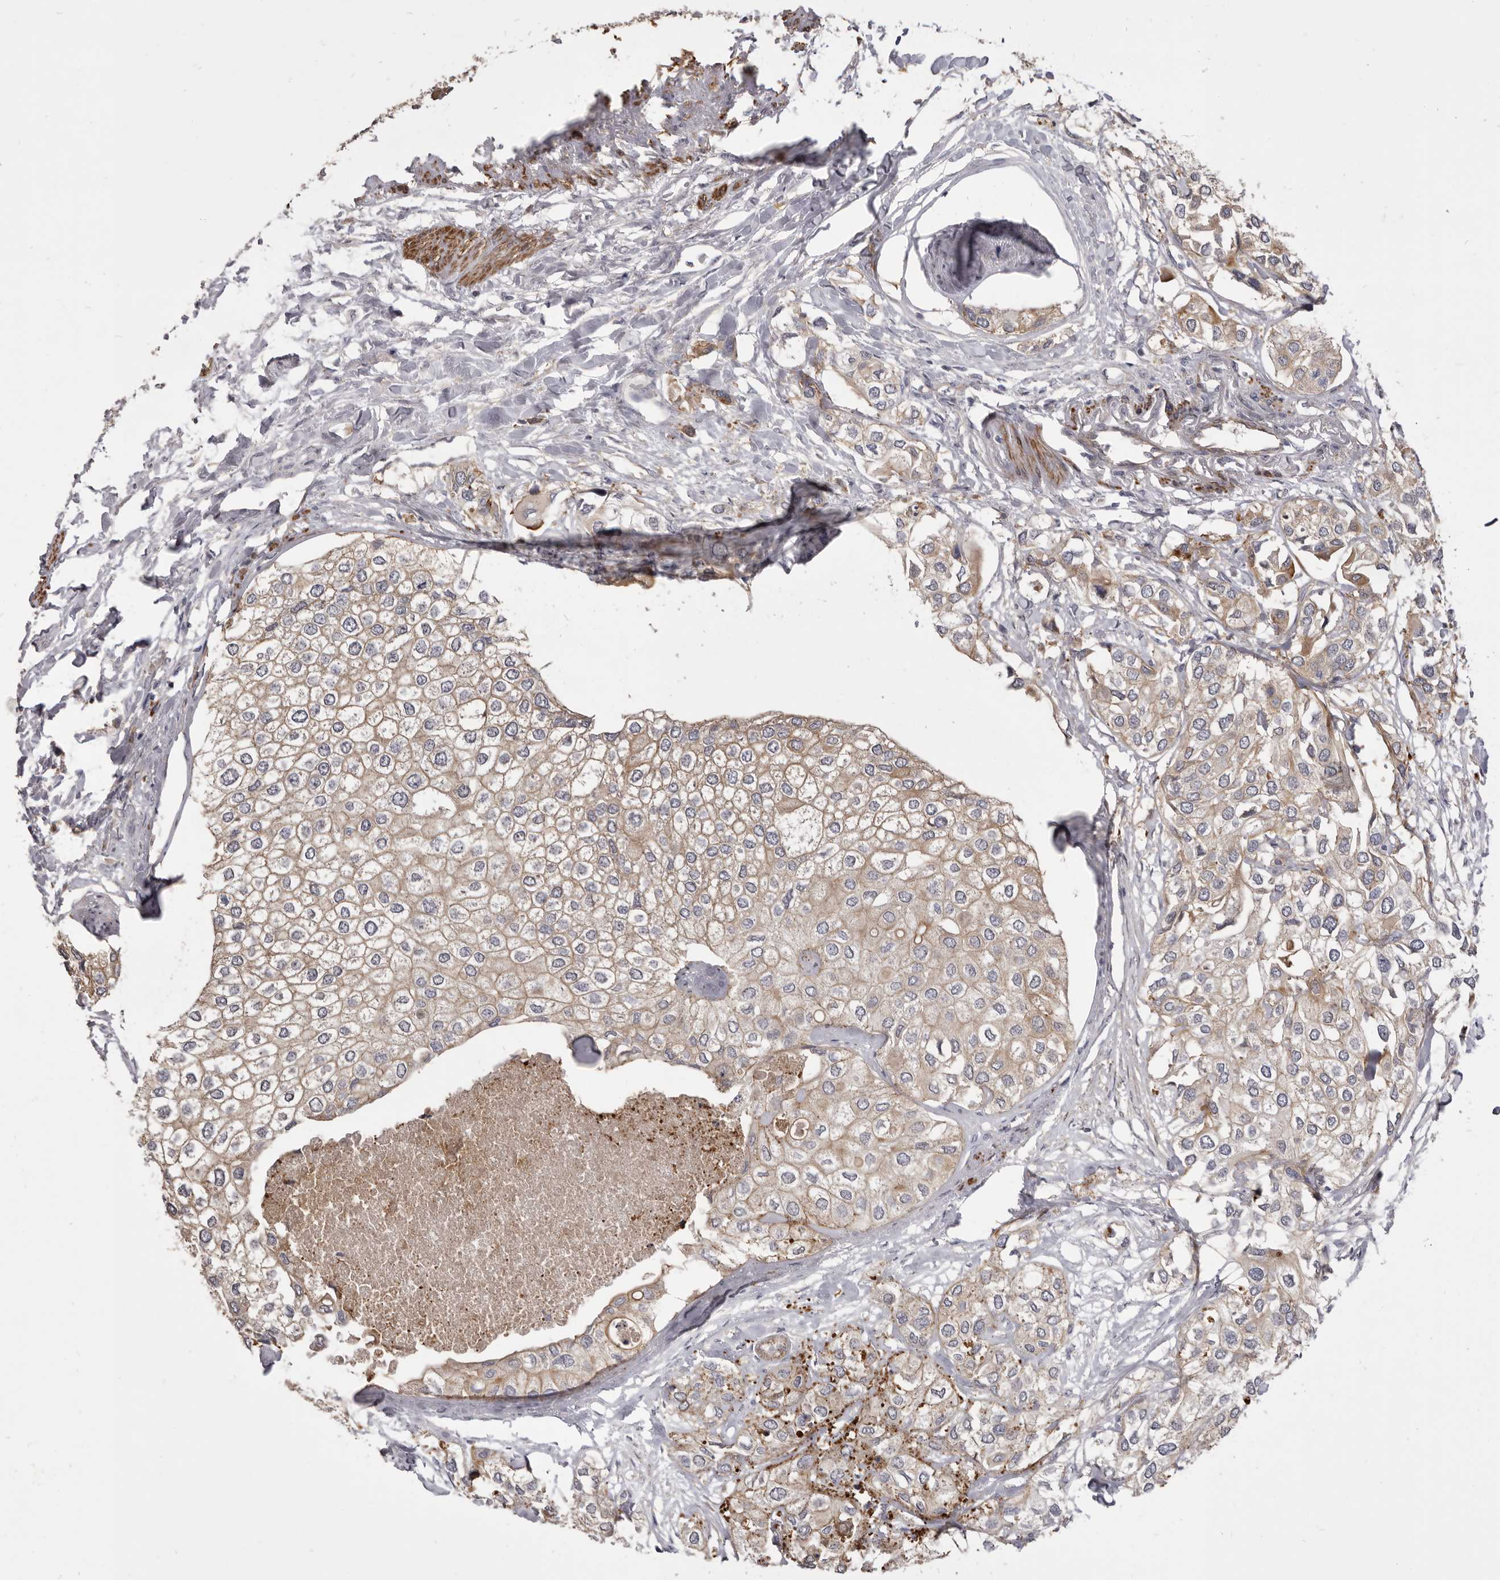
{"staining": {"intensity": "weak", "quantity": ">75%", "location": "cytoplasmic/membranous"}, "tissue": "urothelial cancer", "cell_type": "Tumor cells", "image_type": "cancer", "snomed": [{"axis": "morphology", "description": "Urothelial carcinoma, High grade"}, {"axis": "topography", "description": "Urinary bladder"}], "caption": "The photomicrograph displays staining of urothelial carcinoma (high-grade), revealing weak cytoplasmic/membranous protein expression (brown color) within tumor cells. Ihc stains the protein in brown and the nuclei are stained blue.", "gene": "VPS45", "patient": {"sex": "male", "age": 64}}